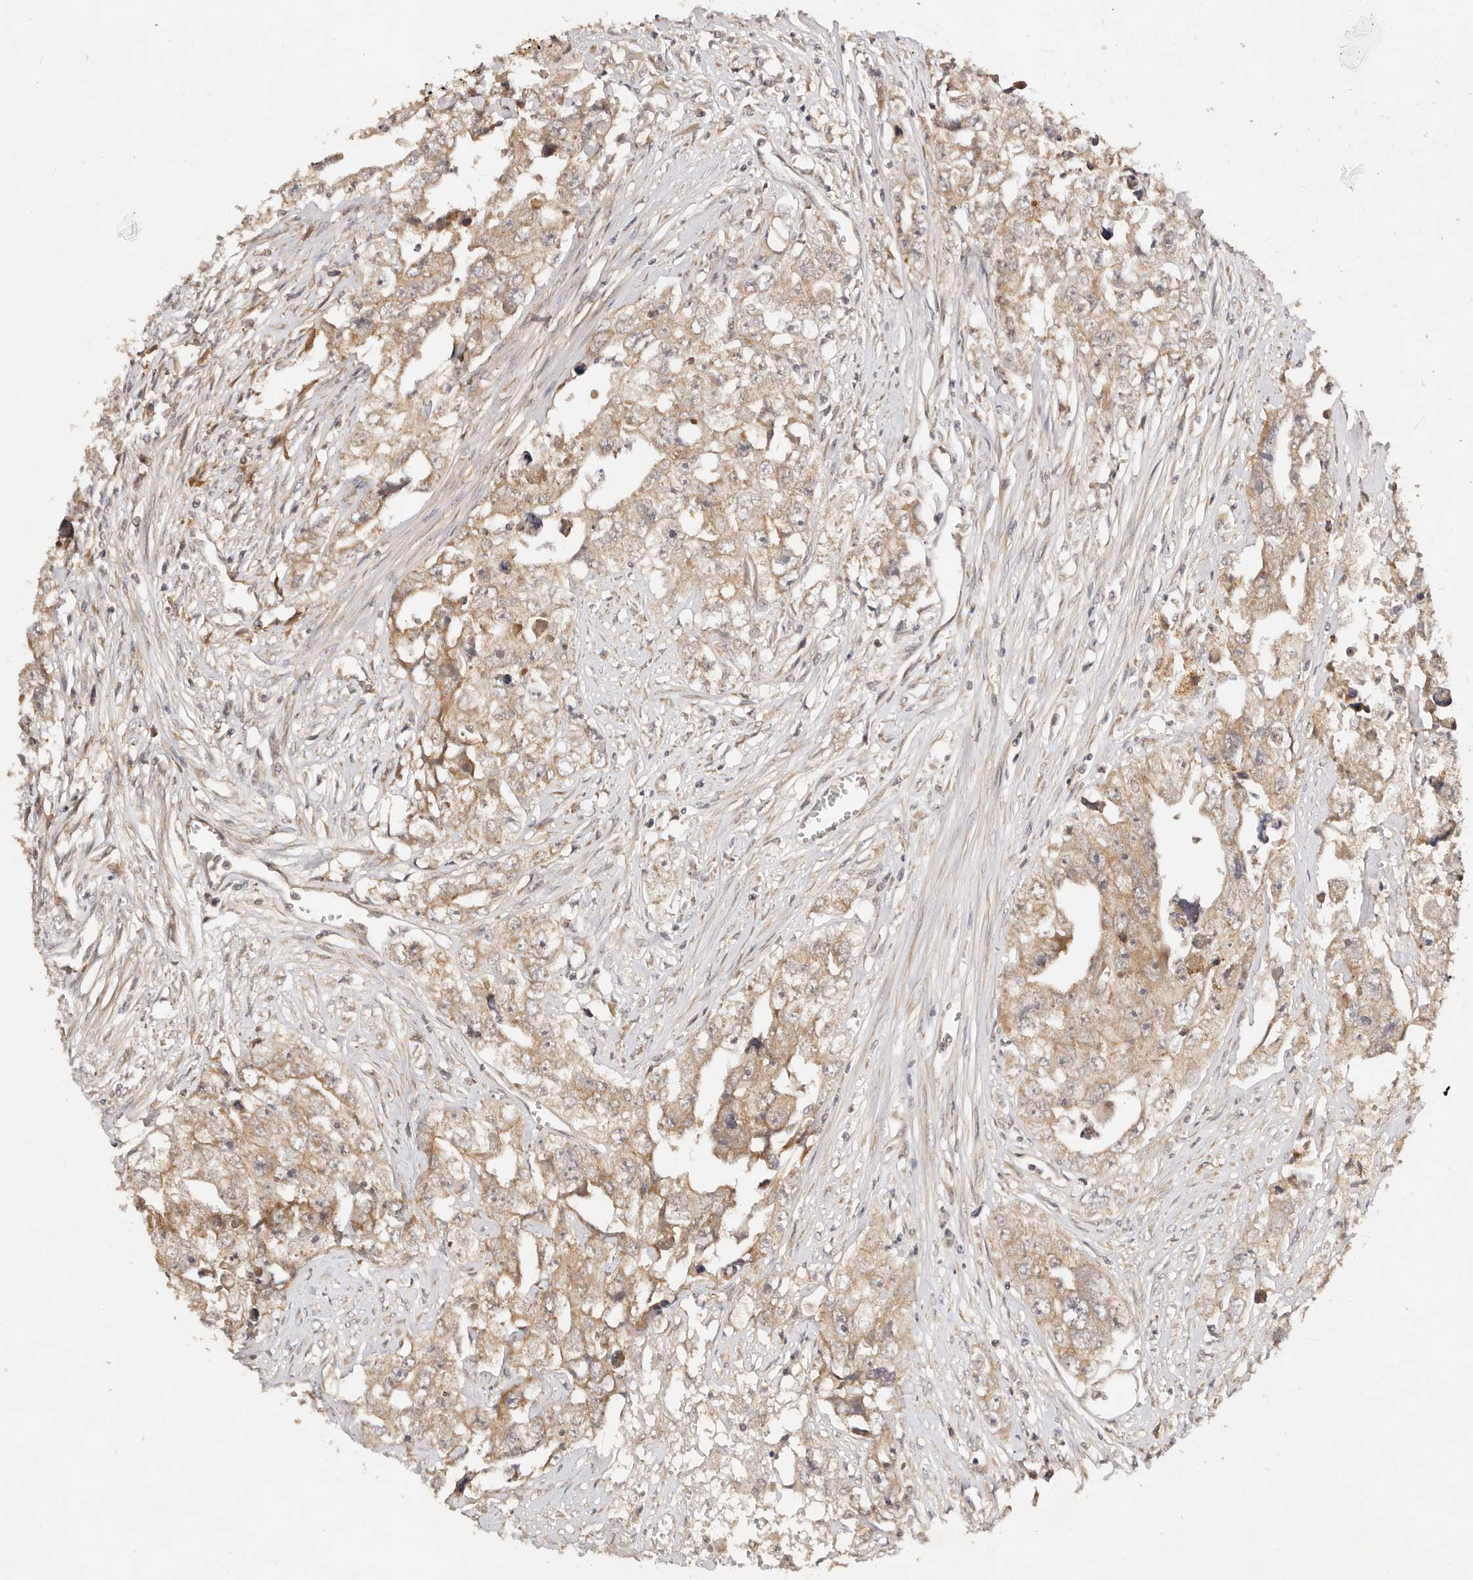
{"staining": {"intensity": "weak", "quantity": ">75%", "location": "cytoplasmic/membranous"}, "tissue": "testis cancer", "cell_type": "Tumor cells", "image_type": "cancer", "snomed": [{"axis": "morphology", "description": "Seminoma, NOS"}, {"axis": "morphology", "description": "Carcinoma, Embryonal, NOS"}, {"axis": "topography", "description": "Testis"}], "caption": "Immunohistochemistry (IHC) staining of testis embryonal carcinoma, which shows low levels of weak cytoplasmic/membranous expression in about >75% of tumor cells indicating weak cytoplasmic/membranous protein expression. The staining was performed using DAB (3,3'-diaminobenzidine) (brown) for protein detection and nuclei were counterstained in hematoxylin (blue).", "gene": "DENND11", "patient": {"sex": "male", "age": 43}}